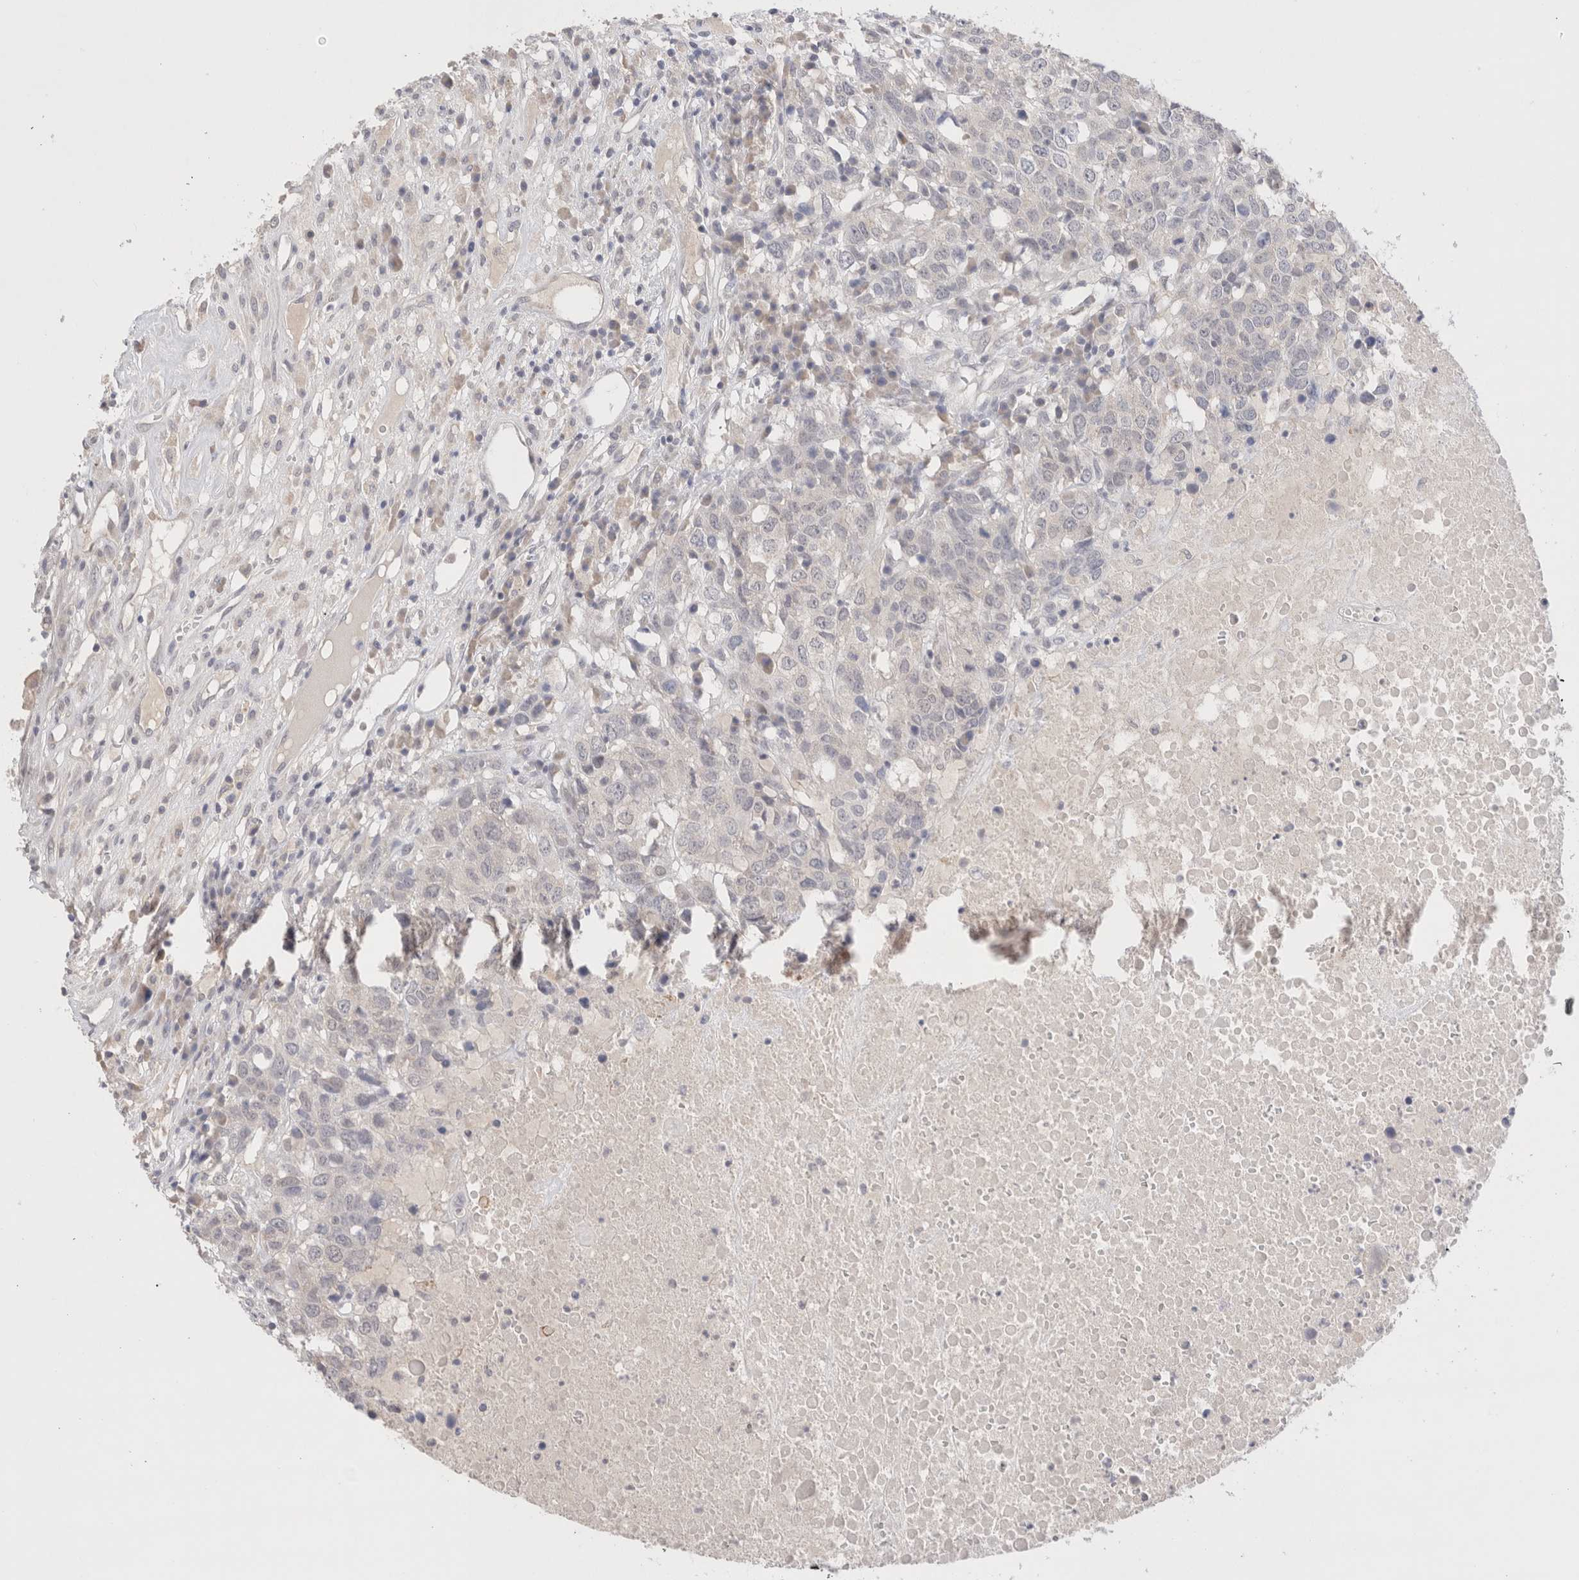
{"staining": {"intensity": "negative", "quantity": "none", "location": "none"}, "tissue": "head and neck cancer", "cell_type": "Tumor cells", "image_type": "cancer", "snomed": [{"axis": "morphology", "description": "Squamous cell carcinoma, NOS"}, {"axis": "topography", "description": "Head-Neck"}], "caption": "An immunohistochemistry micrograph of head and neck cancer (squamous cell carcinoma) is shown. There is no staining in tumor cells of head and neck cancer (squamous cell carcinoma).", "gene": "SPATA20", "patient": {"sex": "male", "age": 66}}